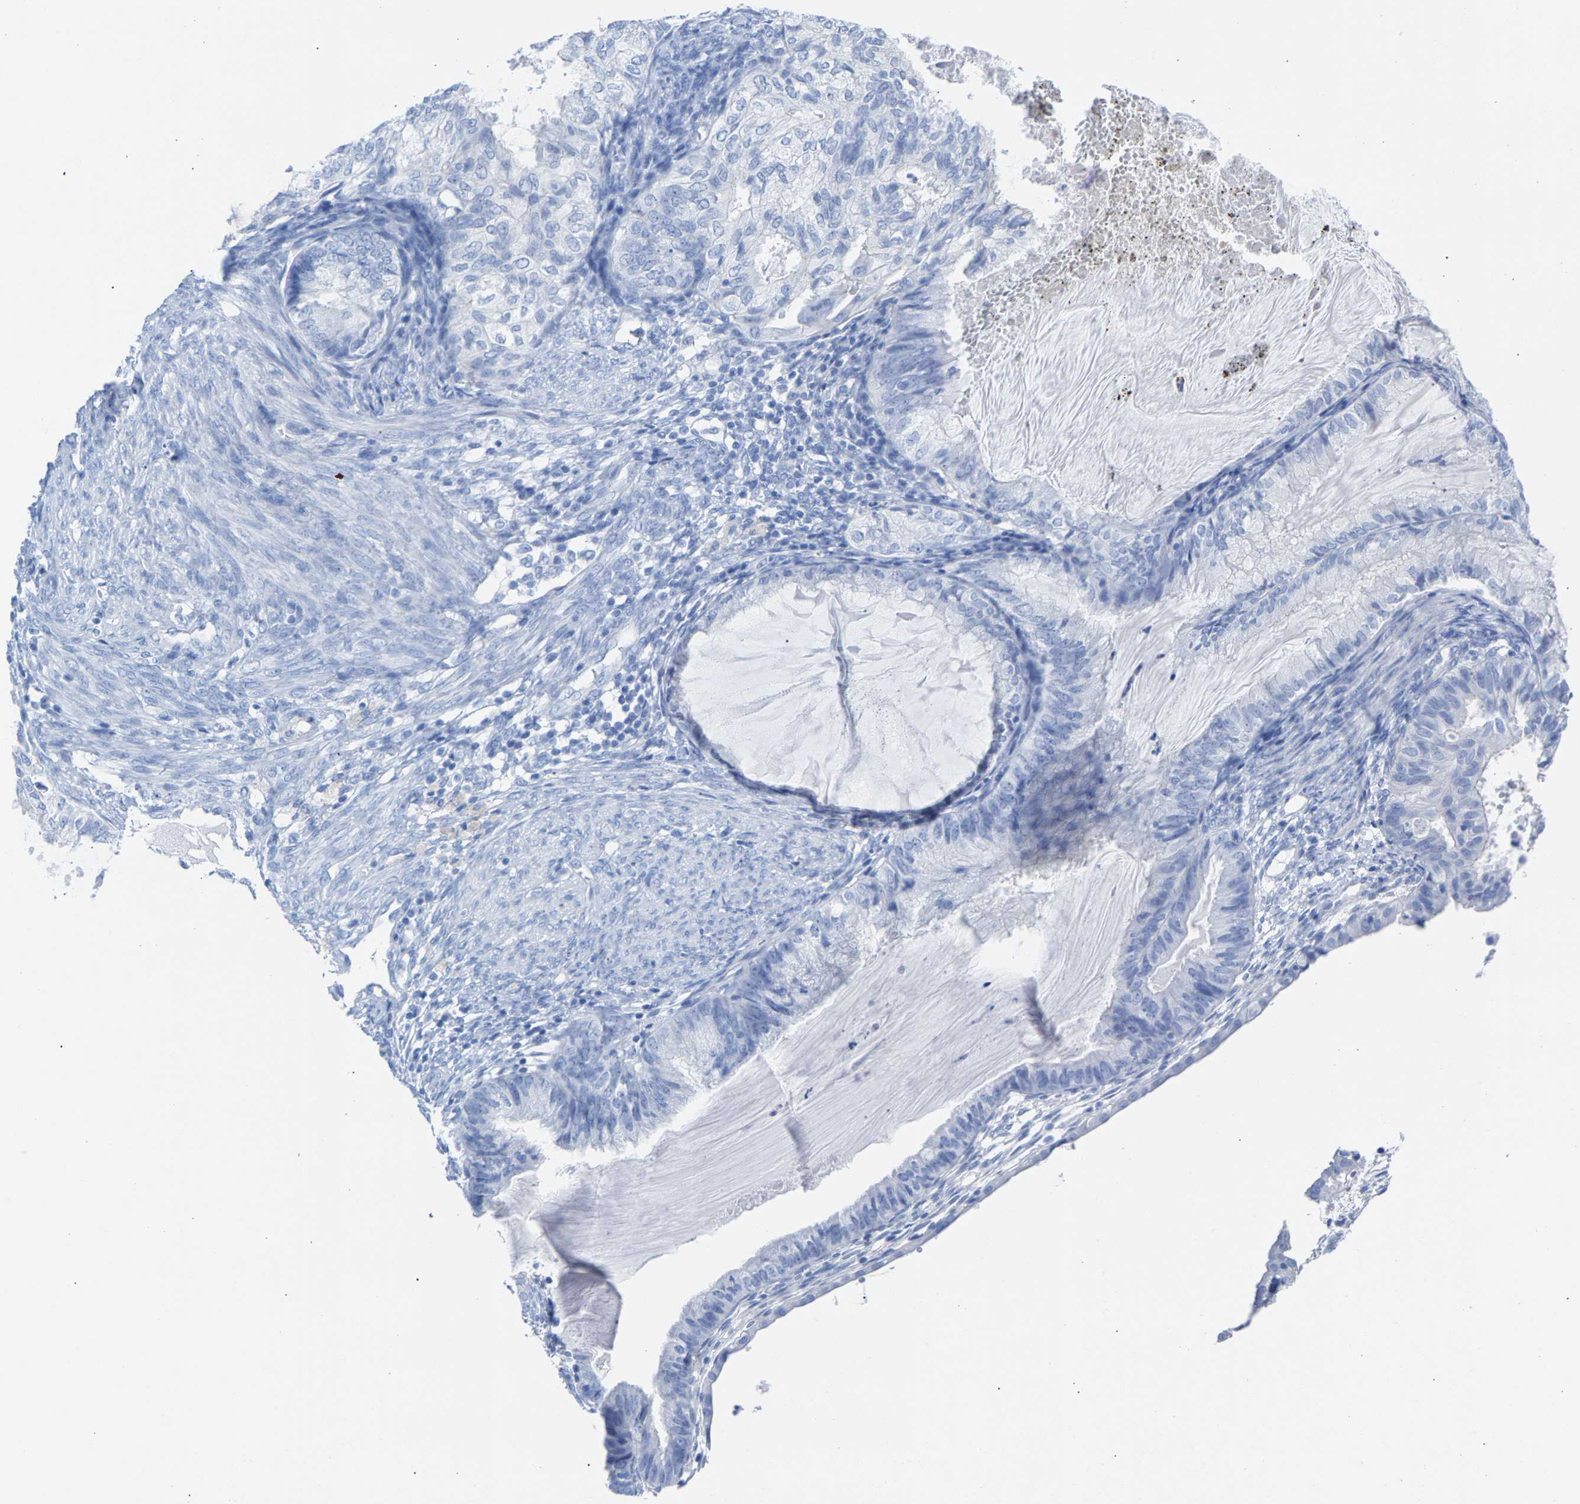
{"staining": {"intensity": "negative", "quantity": "none", "location": "none"}, "tissue": "cervical cancer", "cell_type": "Tumor cells", "image_type": "cancer", "snomed": [{"axis": "morphology", "description": "Normal tissue, NOS"}, {"axis": "morphology", "description": "Adenocarcinoma, NOS"}, {"axis": "topography", "description": "Cervix"}, {"axis": "topography", "description": "Endometrium"}], "caption": "High power microscopy histopathology image of an immunohistochemistry (IHC) micrograph of adenocarcinoma (cervical), revealing no significant staining in tumor cells.", "gene": "CPA1", "patient": {"sex": "female", "age": 86}}